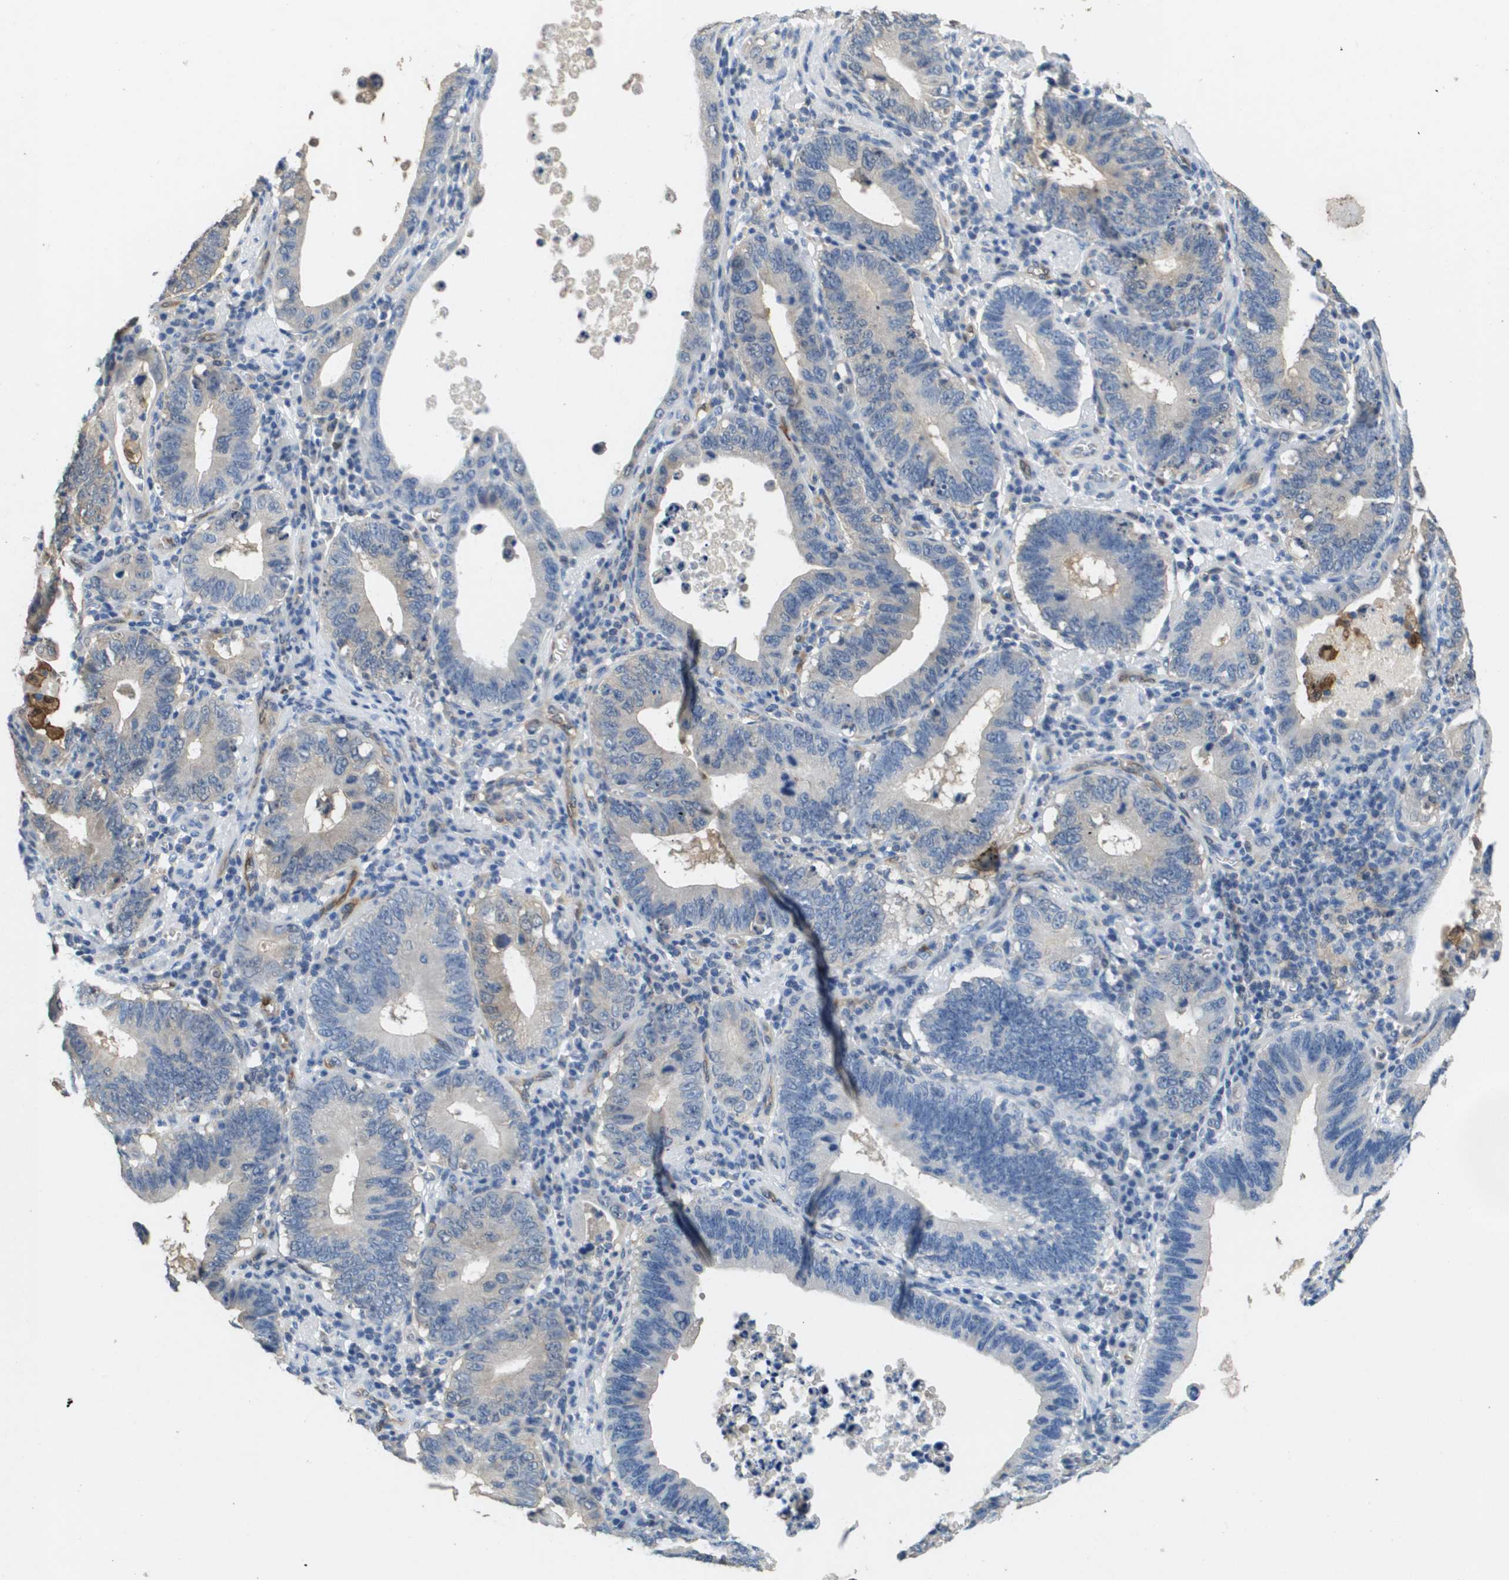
{"staining": {"intensity": "negative", "quantity": "none", "location": "none"}, "tissue": "stomach cancer", "cell_type": "Tumor cells", "image_type": "cancer", "snomed": [{"axis": "morphology", "description": "Adenocarcinoma, NOS"}, {"axis": "topography", "description": "Stomach"}, {"axis": "topography", "description": "Gastric cardia"}], "caption": "A micrograph of human stomach adenocarcinoma is negative for staining in tumor cells. (DAB (3,3'-diaminobenzidine) immunohistochemistry (IHC) with hematoxylin counter stain).", "gene": "FABP5", "patient": {"sex": "male", "age": 59}}